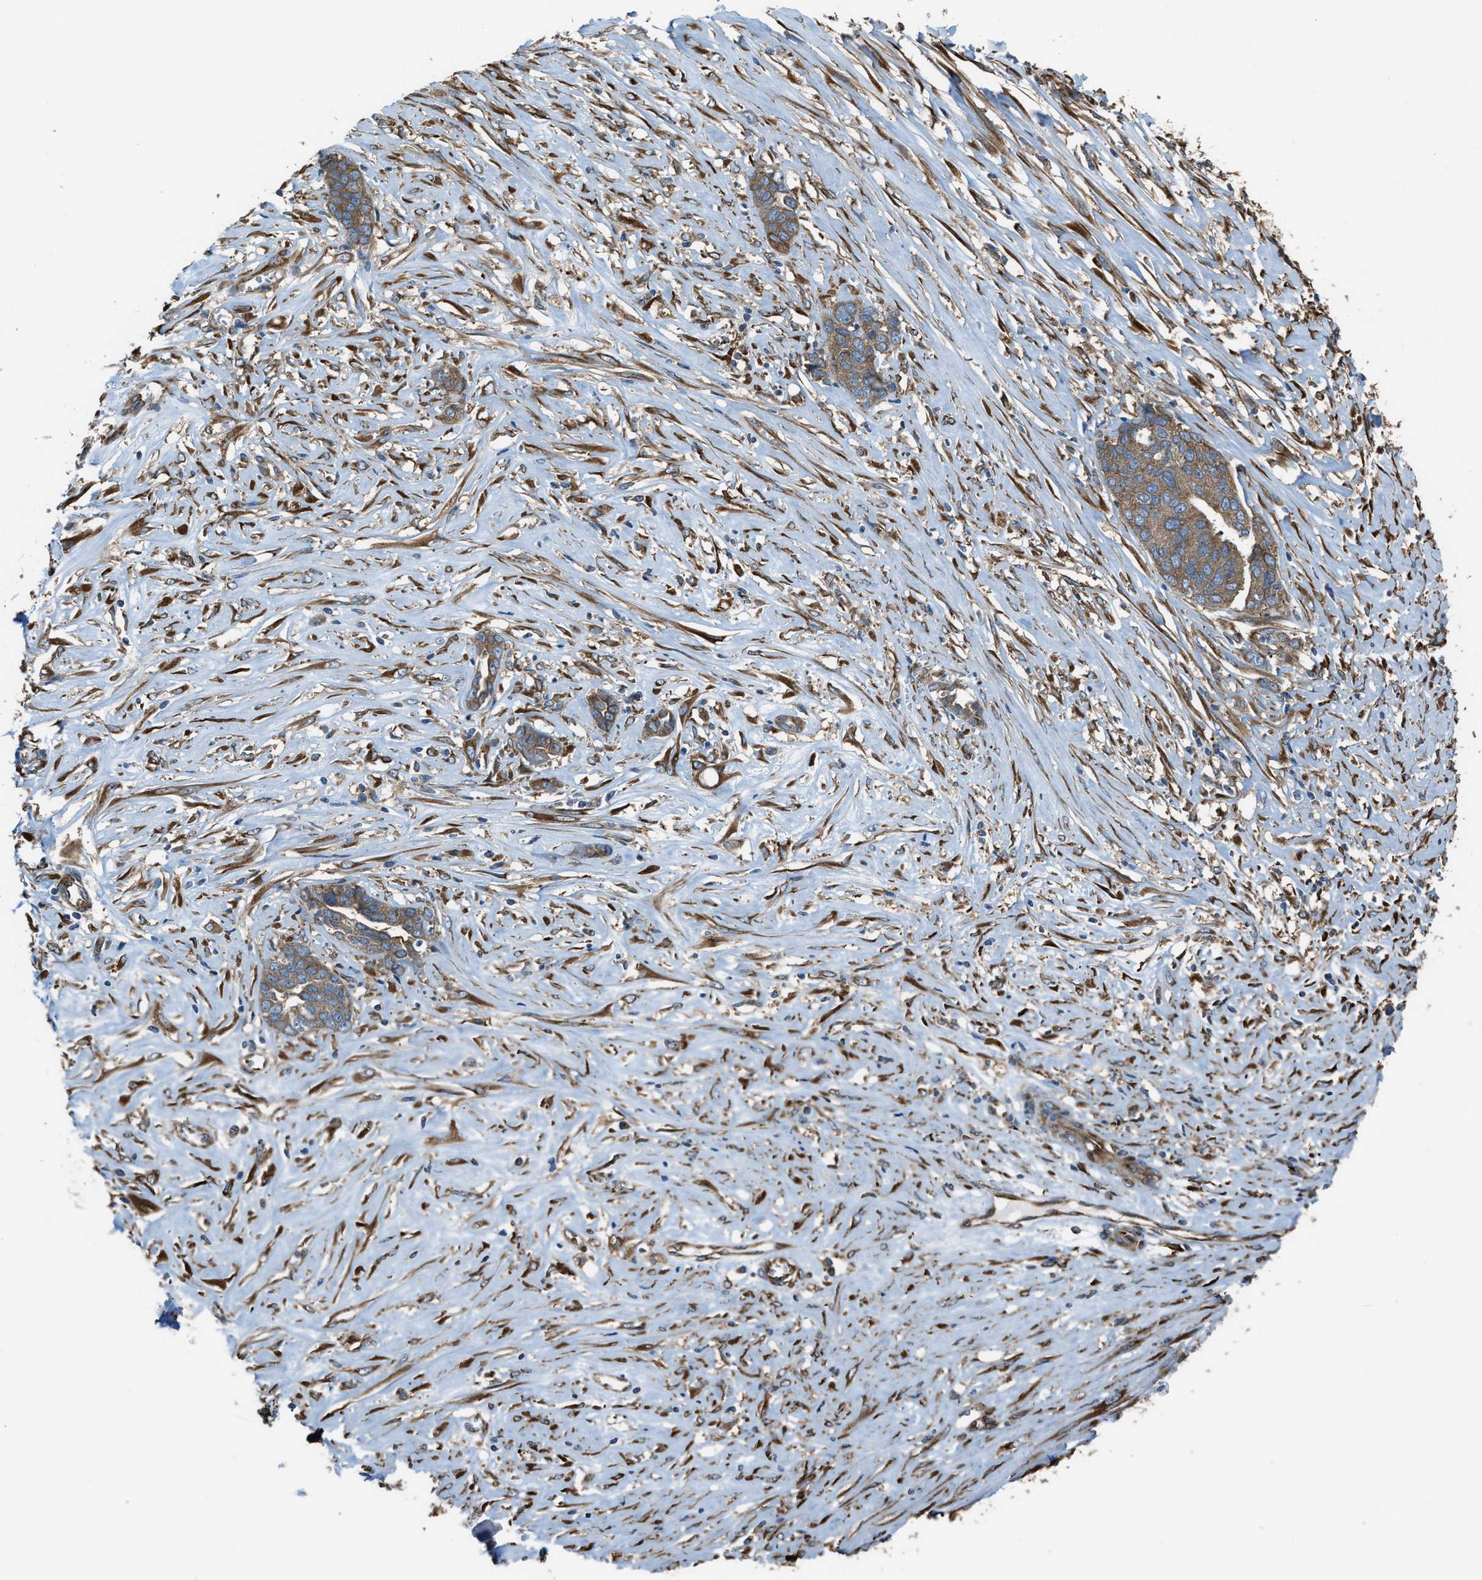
{"staining": {"intensity": "moderate", "quantity": ">75%", "location": "cytoplasmic/membranous"}, "tissue": "ovarian cancer", "cell_type": "Tumor cells", "image_type": "cancer", "snomed": [{"axis": "morphology", "description": "Cystadenocarcinoma, serous, NOS"}, {"axis": "topography", "description": "Ovary"}], "caption": "A brown stain labels moderate cytoplasmic/membranous expression of a protein in human ovarian serous cystadenocarcinoma tumor cells.", "gene": "TRPC1", "patient": {"sex": "female", "age": 44}}